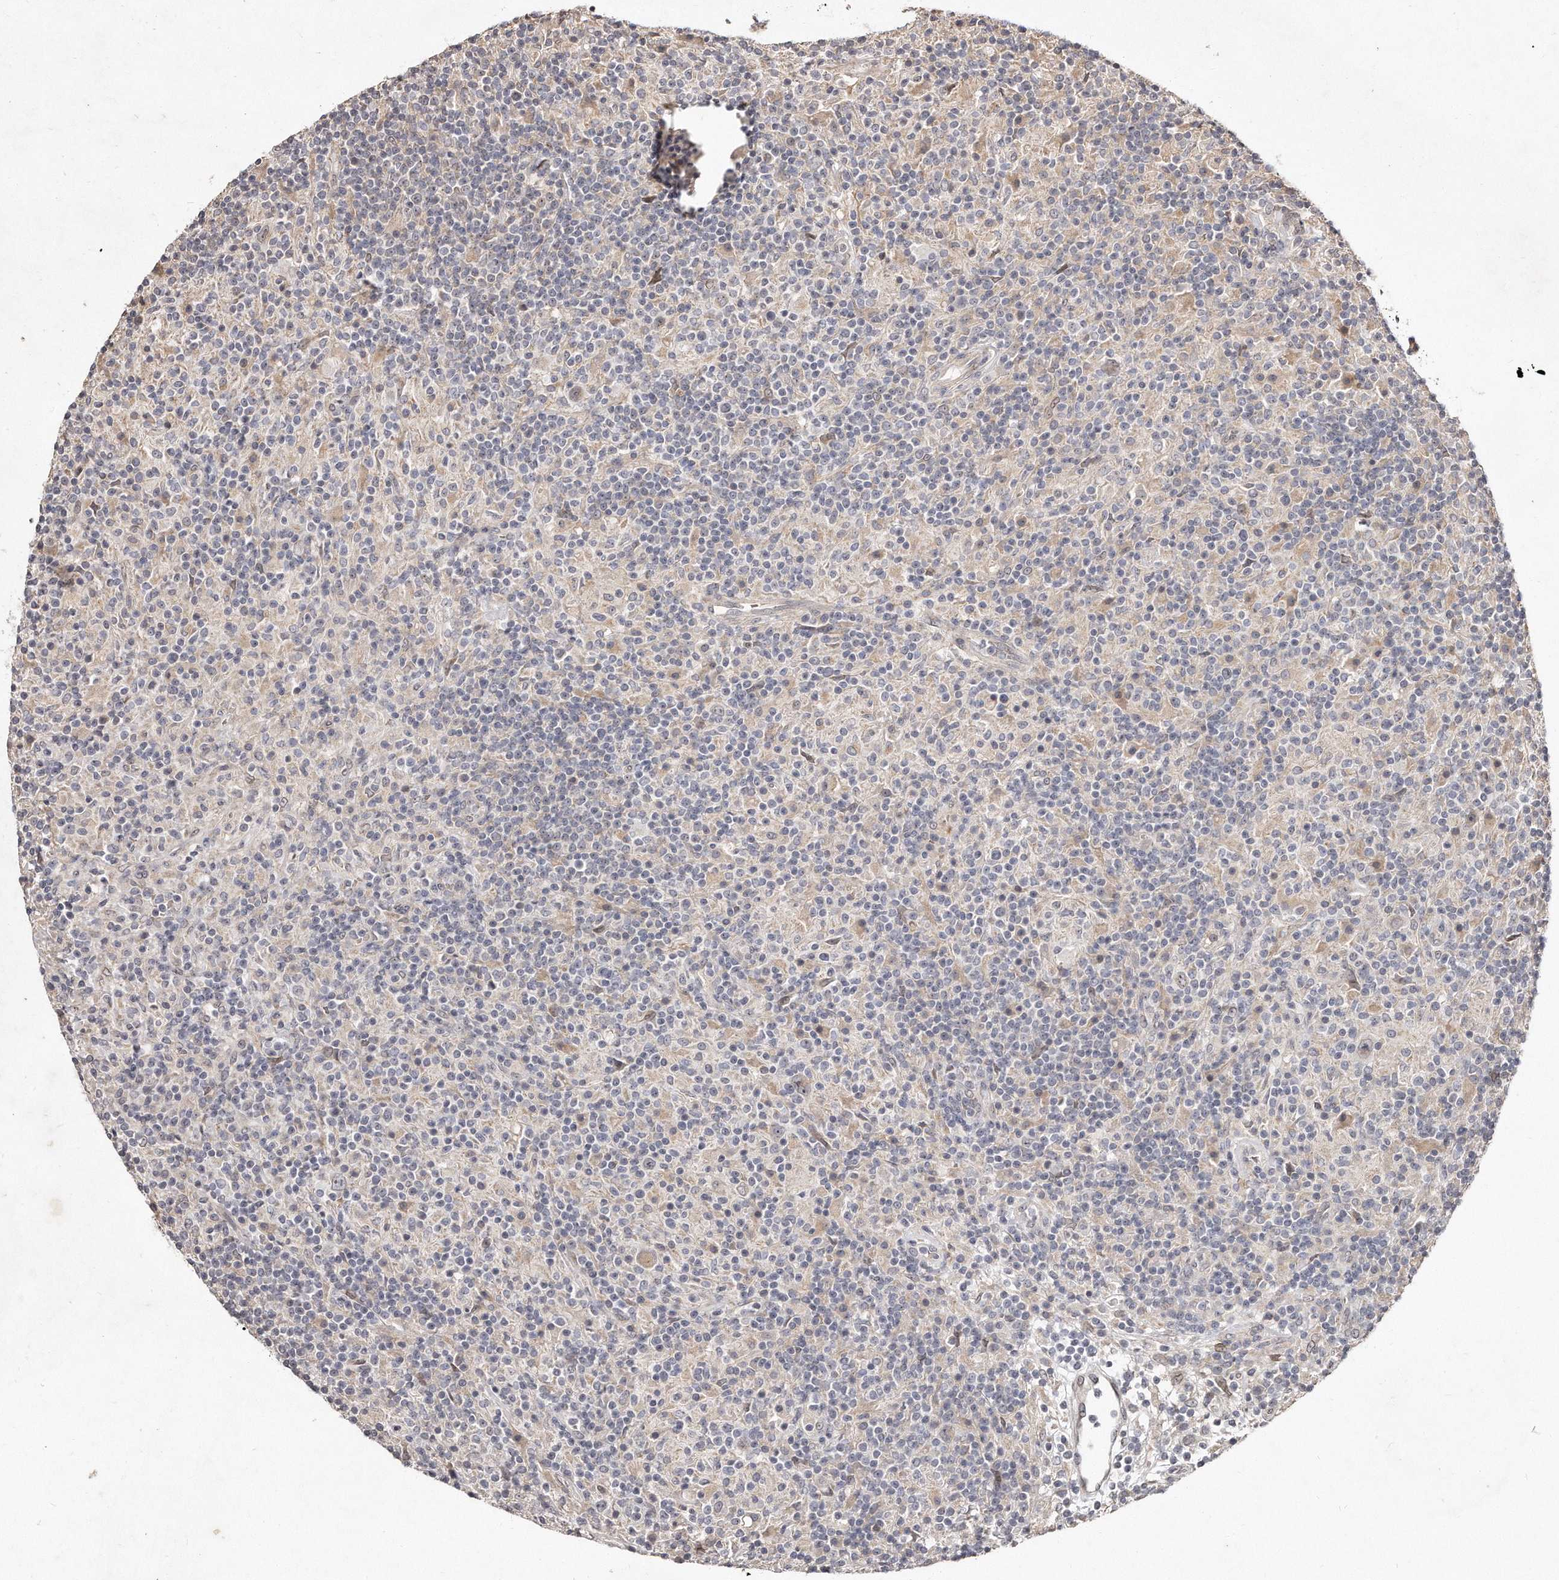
{"staining": {"intensity": "negative", "quantity": "none", "location": "none"}, "tissue": "lymphoma", "cell_type": "Tumor cells", "image_type": "cancer", "snomed": [{"axis": "morphology", "description": "Hodgkin's disease, NOS"}, {"axis": "topography", "description": "Lymph node"}], "caption": "Immunohistochemical staining of Hodgkin's disease displays no significant staining in tumor cells. (DAB IHC with hematoxylin counter stain).", "gene": "HASPIN", "patient": {"sex": "male", "age": 70}}